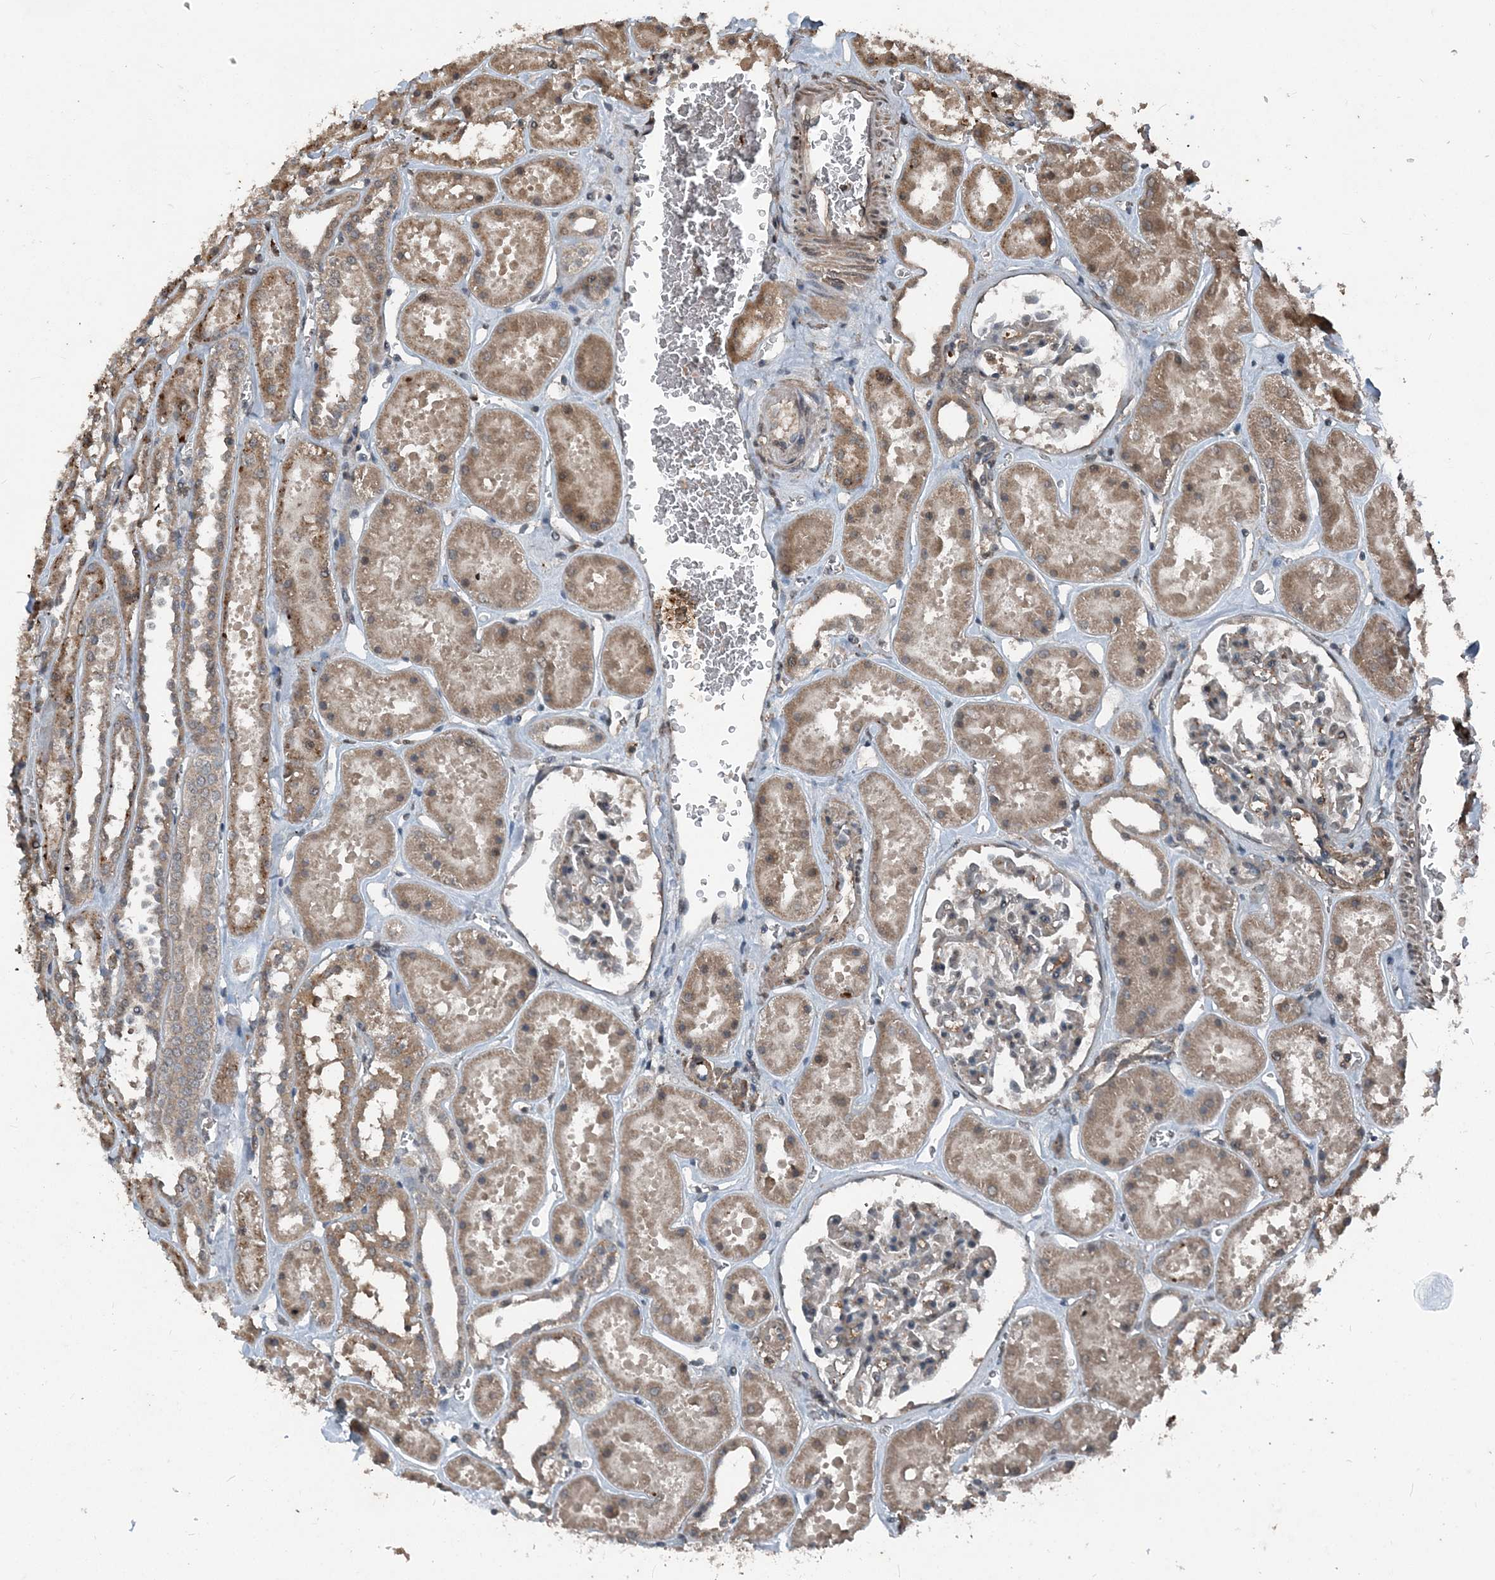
{"staining": {"intensity": "negative", "quantity": "none", "location": "none"}, "tissue": "kidney", "cell_type": "Cells in glomeruli", "image_type": "normal", "snomed": [{"axis": "morphology", "description": "Normal tissue, NOS"}, {"axis": "topography", "description": "Kidney"}], "caption": "High power microscopy image of an immunohistochemistry (IHC) photomicrograph of unremarkable kidney, revealing no significant expression in cells in glomeruli. Brightfield microscopy of immunohistochemistry (IHC) stained with DAB (3,3'-diaminobenzidine) (brown) and hematoxylin (blue), captured at high magnification.", "gene": "CFL1", "patient": {"sex": "female", "age": 41}}